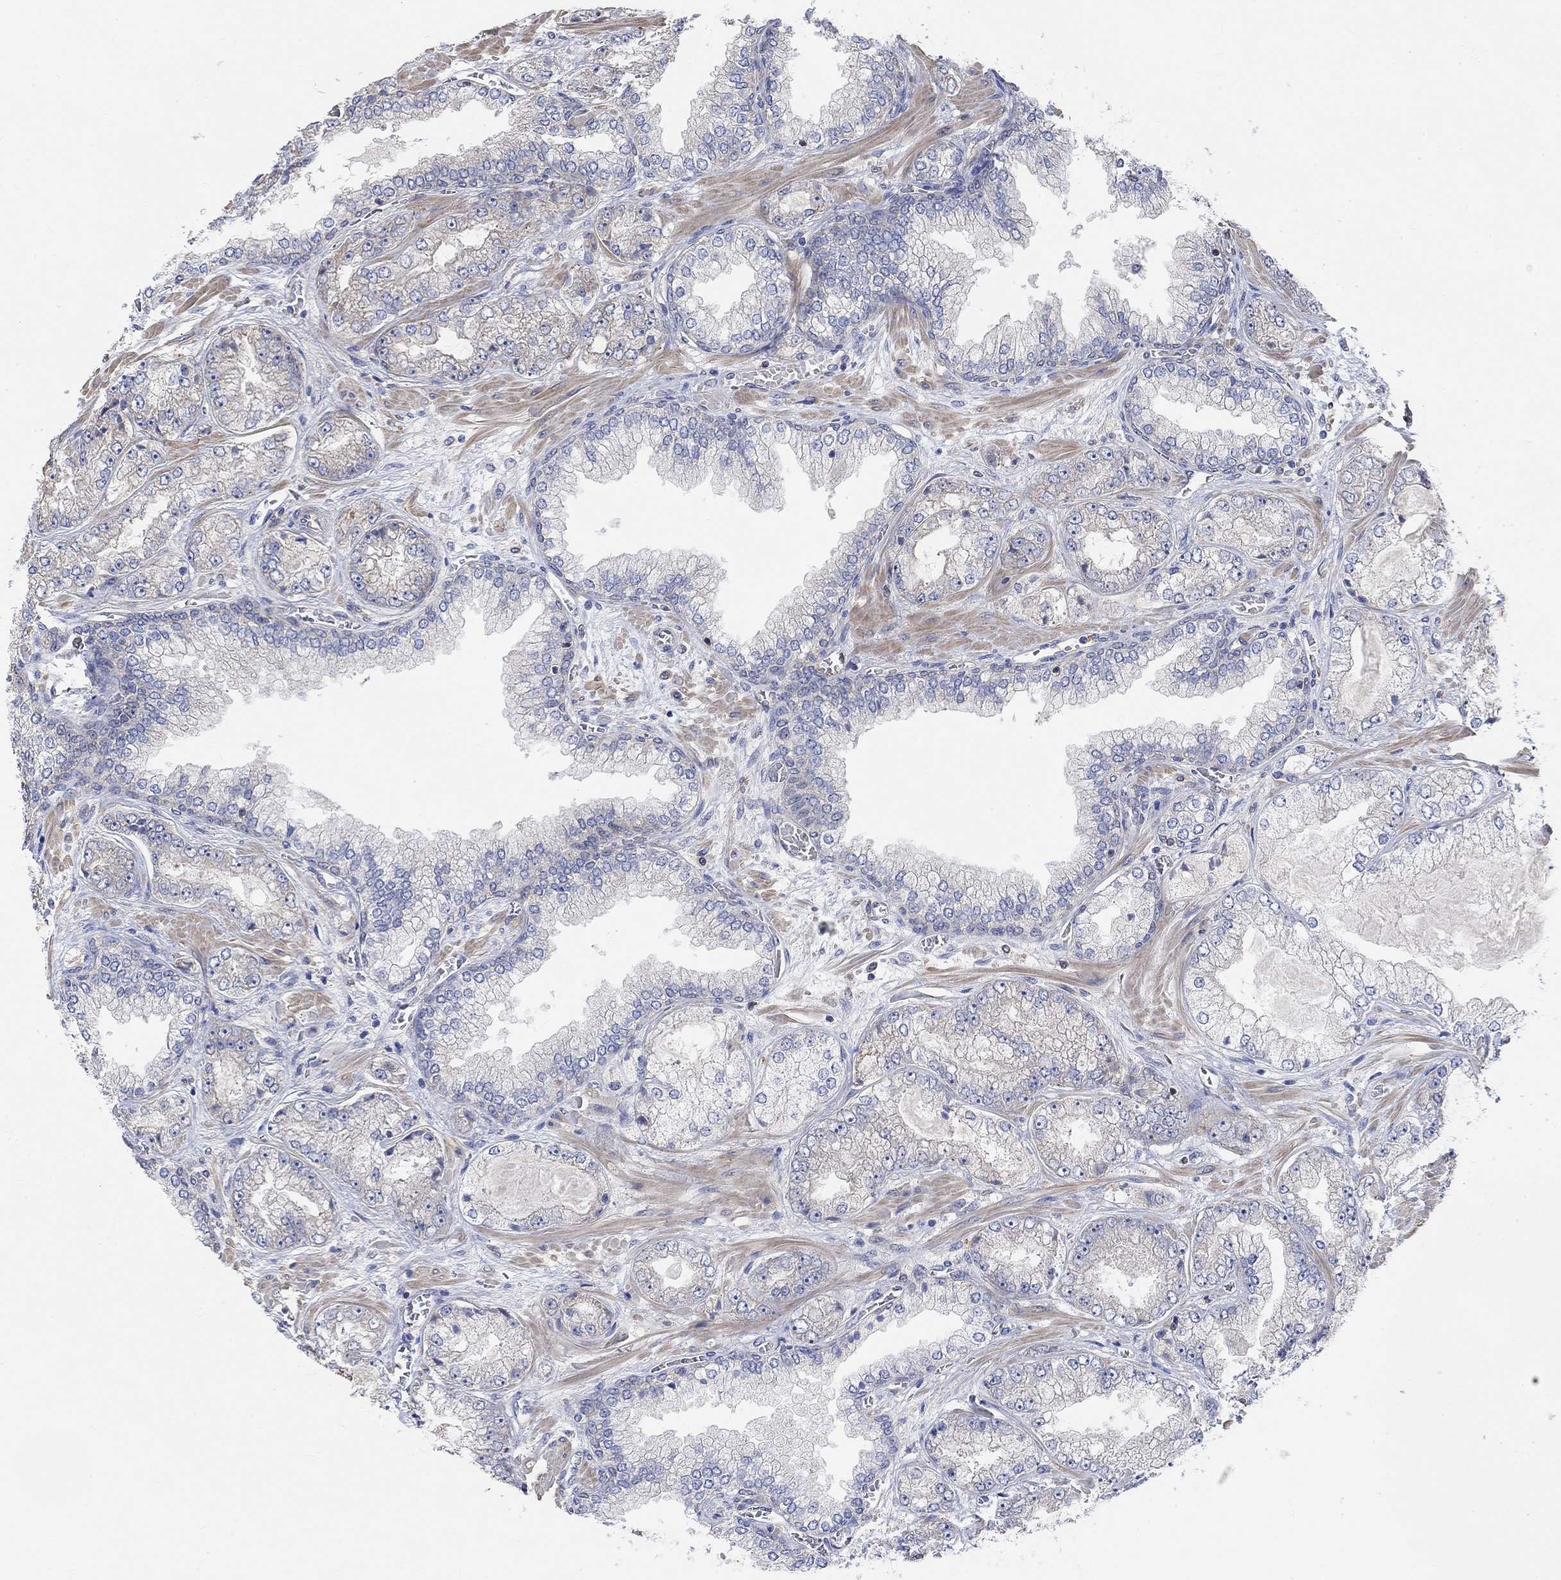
{"staining": {"intensity": "weak", "quantity": "25%-75%", "location": "cytoplasmic/membranous"}, "tissue": "prostate cancer", "cell_type": "Tumor cells", "image_type": "cancer", "snomed": [{"axis": "morphology", "description": "Adenocarcinoma, Low grade"}, {"axis": "topography", "description": "Prostate"}], "caption": "Immunohistochemistry of human adenocarcinoma (low-grade) (prostate) reveals low levels of weak cytoplasmic/membranous expression in about 25%-75% of tumor cells.", "gene": "SYT16", "patient": {"sex": "male", "age": 57}}